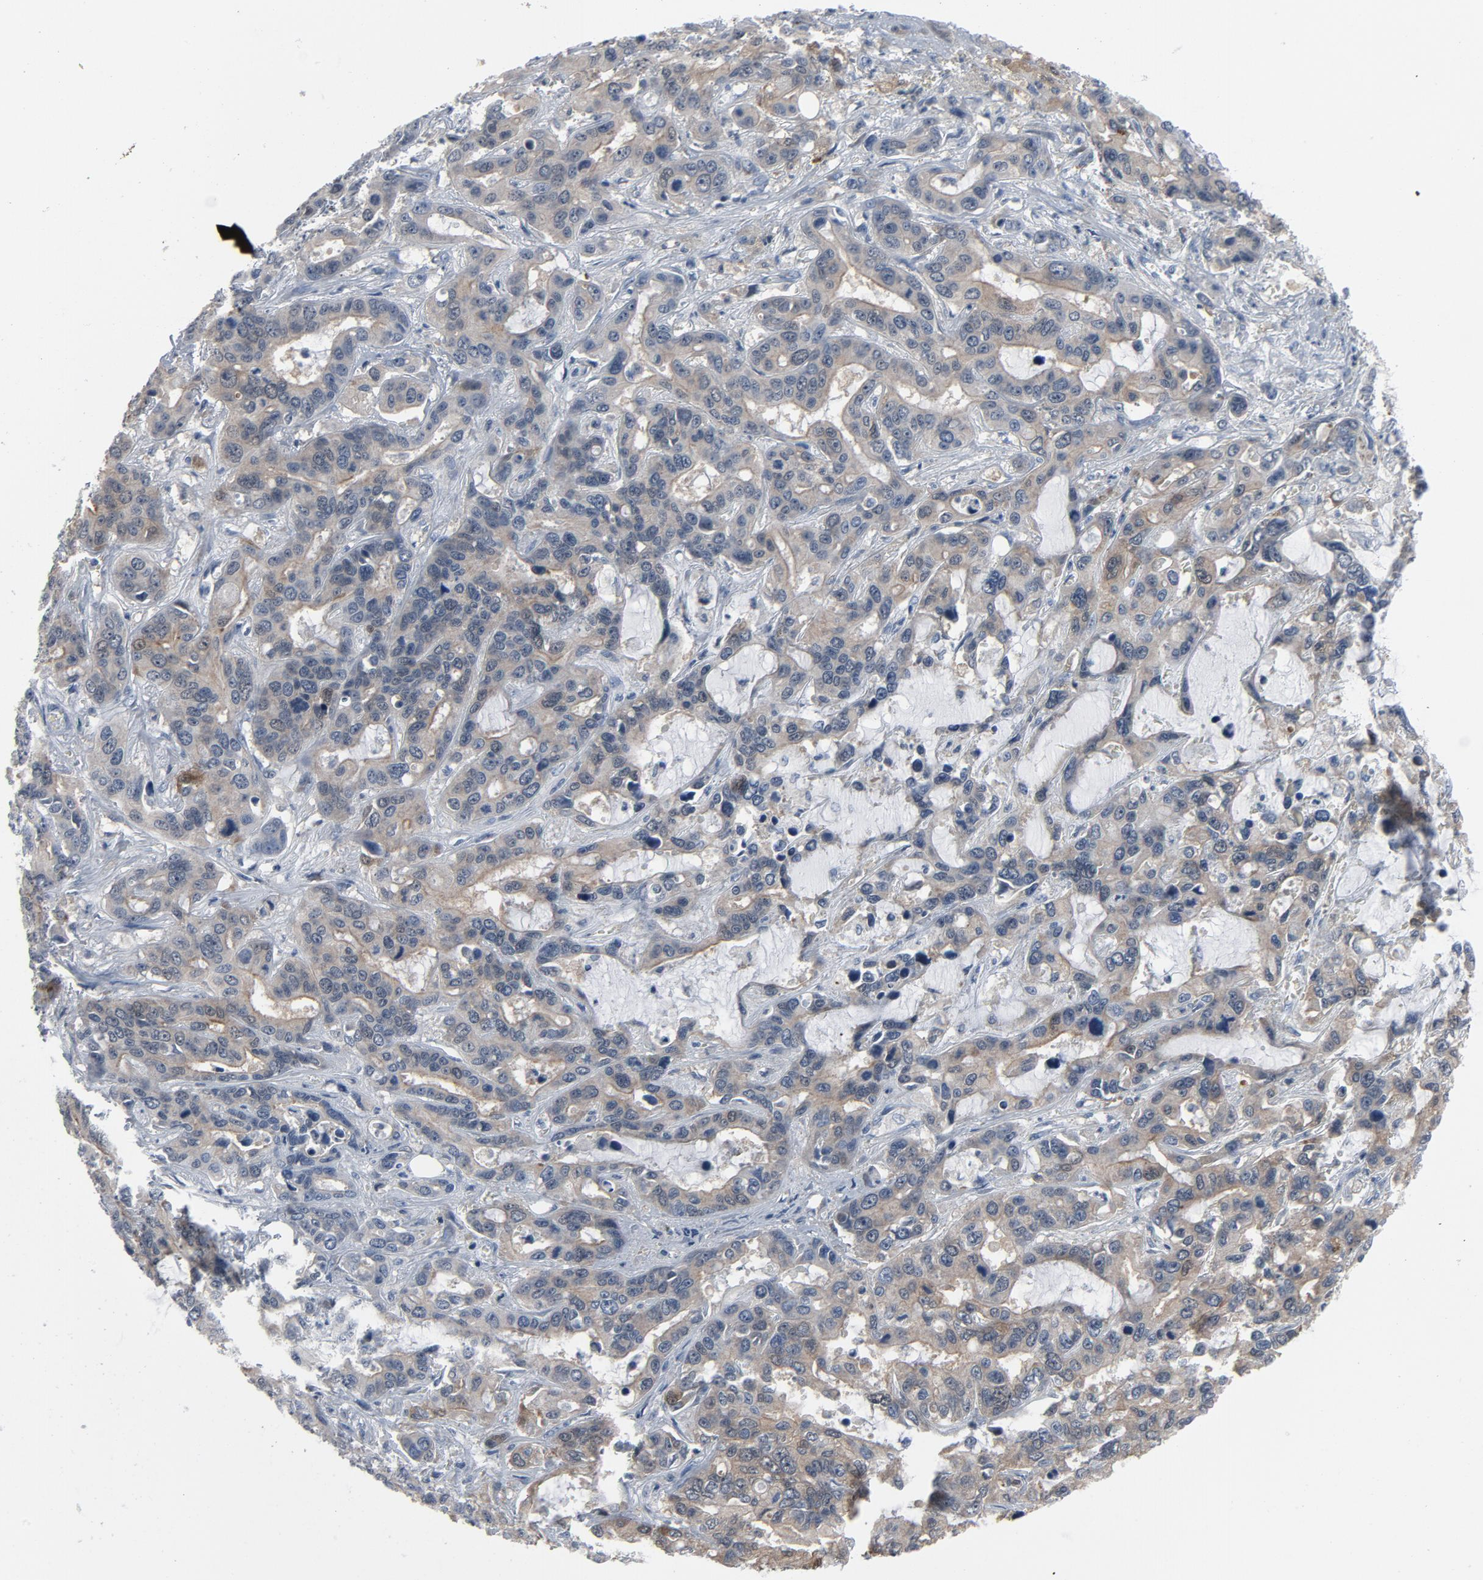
{"staining": {"intensity": "weak", "quantity": "25%-75%", "location": "cytoplasmic/membranous"}, "tissue": "liver cancer", "cell_type": "Tumor cells", "image_type": "cancer", "snomed": [{"axis": "morphology", "description": "Cholangiocarcinoma"}, {"axis": "topography", "description": "Liver"}], "caption": "A brown stain labels weak cytoplasmic/membranous staining of a protein in human cholangiocarcinoma (liver) tumor cells. (Brightfield microscopy of DAB IHC at high magnification).", "gene": "GPX2", "patient": {"sex": "female", "age": 65}}